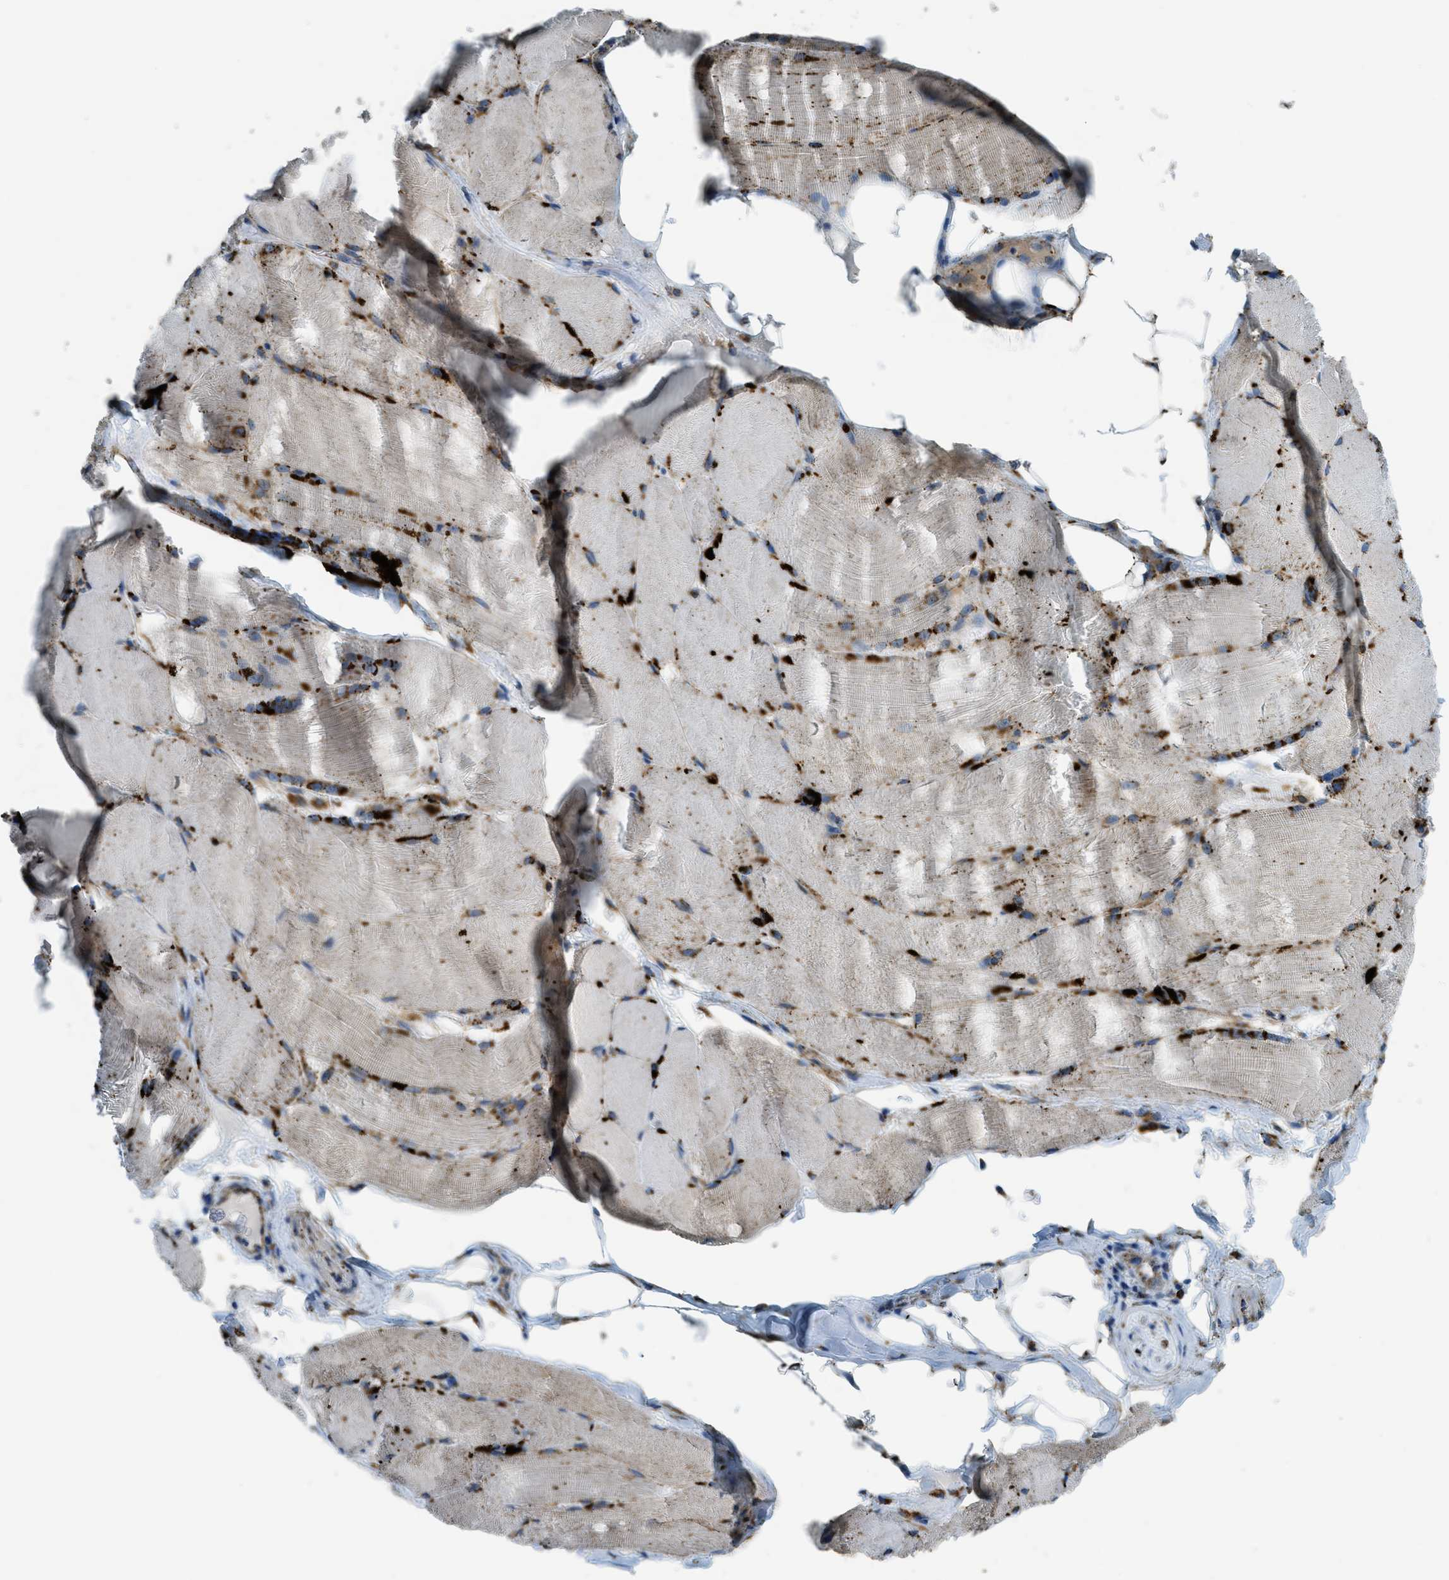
{"staining": {"intensity": "moderate", "quantity": ">75%", "location": "cytoplasmic/membranous"}, "tissue": "skeletal muscle", "cell_type": "Myocytes", "image_type": "normal", "snomed": [{"axis": "morphology", "description": "Normal tissue, NOS"}, {"axis": "topography", "description": "Skin"}, {"axis": "topography", "description": "Skeletal muscle"}], "caption": "Immunohistochemistry of normal skeletal muscle exhibits medium levels of moderate cytoplasmic/membranous expression in about >75% of myocytes.", "gene": "SCARB2", "patient": {"sex": "male", "age": 83}}